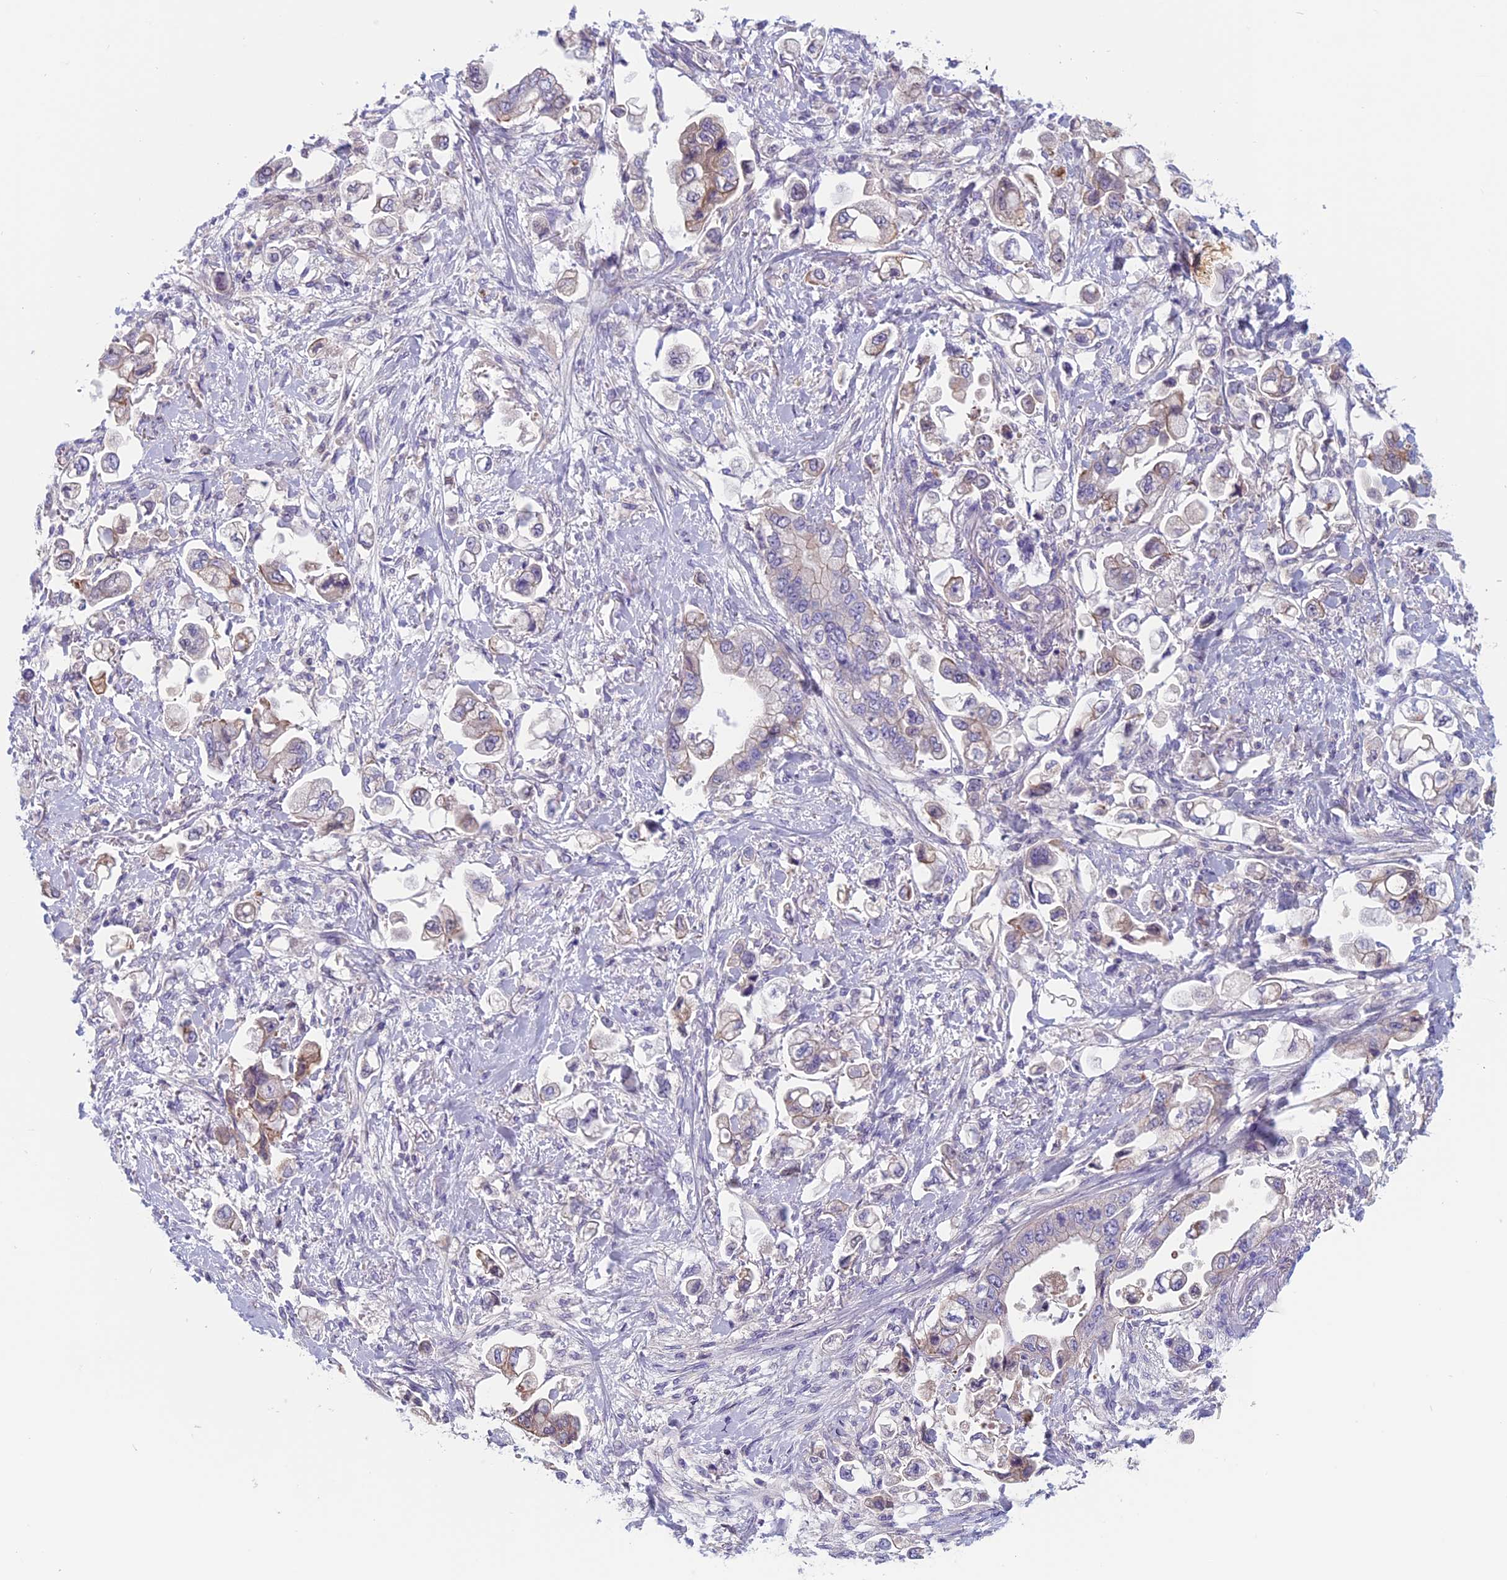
{"staining": {"intensity": "weak", "quantity": "<25%", "location": "cytoplasmic/membranous"}, "tissue": "stomach cancer", "cell_type": "Tumor cells", "image_type": "cancer", "snomed": [{"axis": "morphology", "description": "Adenocarcinoma, NOS"}, {"axis": "topography", "description": "Stomach"}], "caption": "Protein analysis of stomach adenocarcinoma reveals no significant expression in tumor cells.", "gene": "ANGPTL2", "patient": {"sex": "male", "age": 62}}